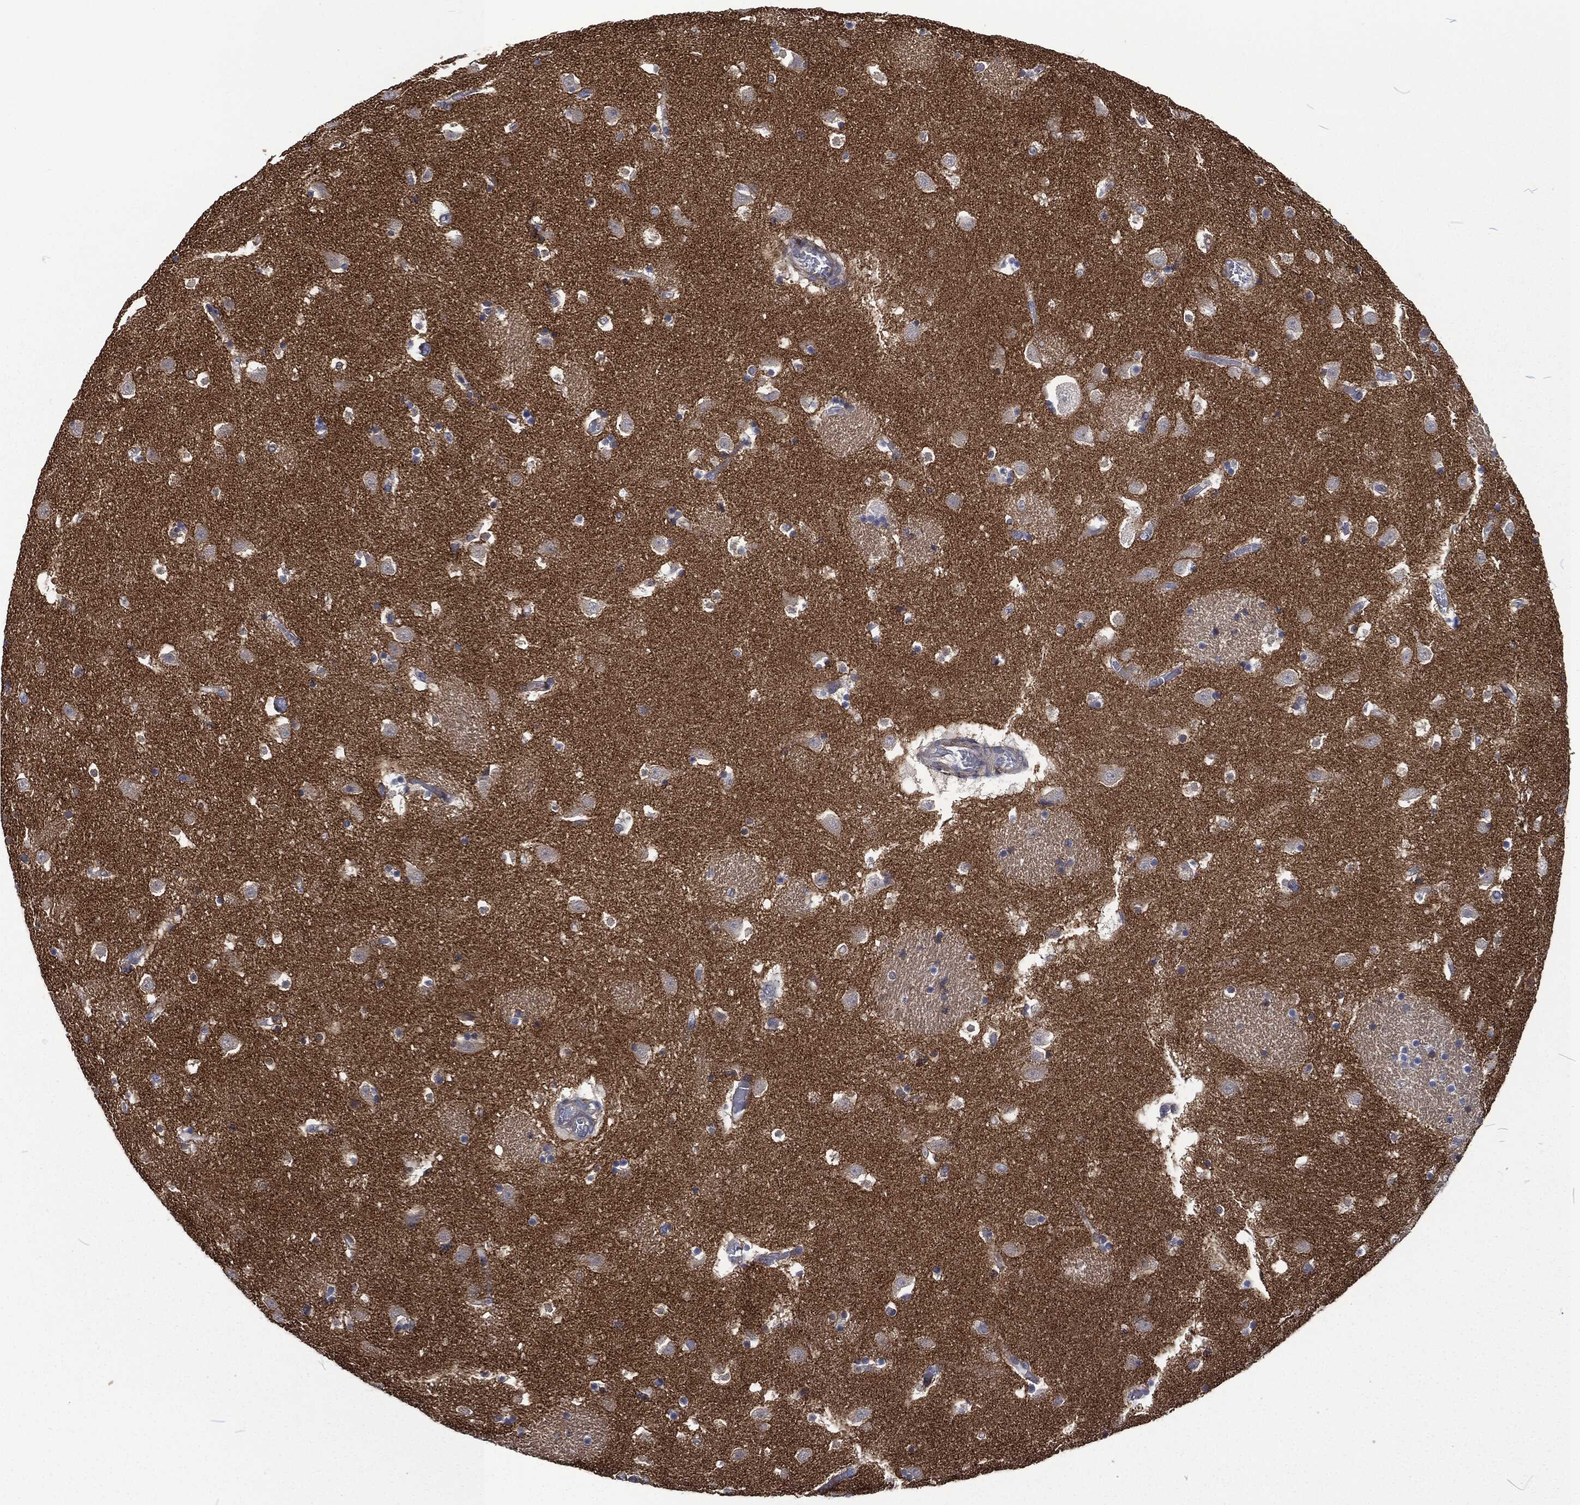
{"staining": {"intensity": "negative", "quantity": "none", "location": "none"}, "tissue": "caudate", "cell_type": "Glial cells", "image_type": "normal", "snomed": [{"axis": "morphology", "description": "Normal tissue, NOS"}, {"axis": "topography", "description": "Lateral ventricle wall"}], "caption": "High power microscopy photomicrograph of an immunohistochemistry (IHC) micrograph of unremarkable caudate, revealing no significant expression in glial cells.", "gene": "LGALS9", "patient": {"sex": "female", "age": 42}}